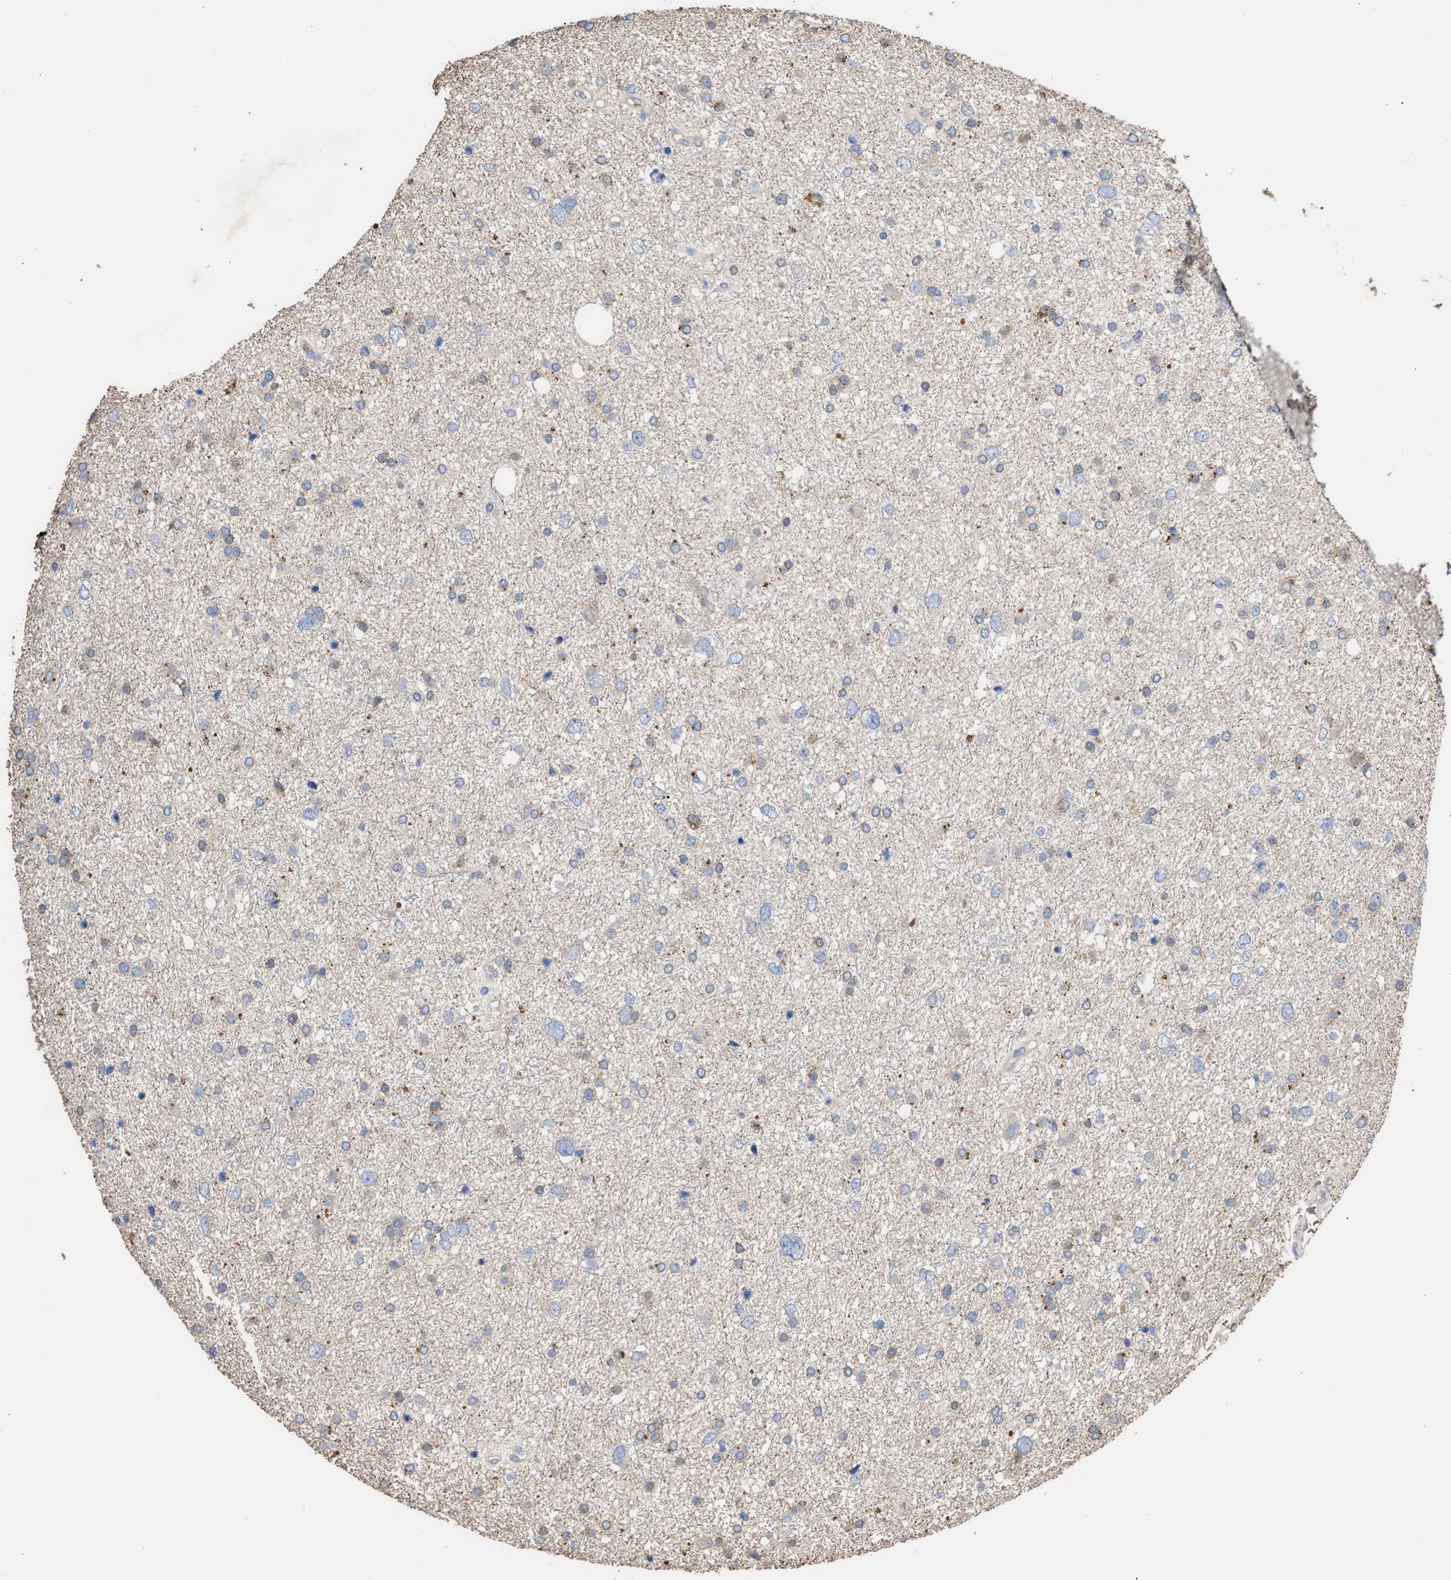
{"staining": {"intensity": "weak", "quantity": "<25%", "location": "cytoplasmic/membranous"}, "tissue": "glioma", "cell_type": "Tumor cells", "image_type": "cancer", "snomed": [{"axis": "morphology", "description": "Glioma, malignant, Low grade"}, {"axis": "topography", "description": "Brain"}], "caption": "Tumor cells show no significant protein positivity in malignant glioma (low-grade).", "gene": "ELMO3", "patient": {"sex": "female", "age": 37}}